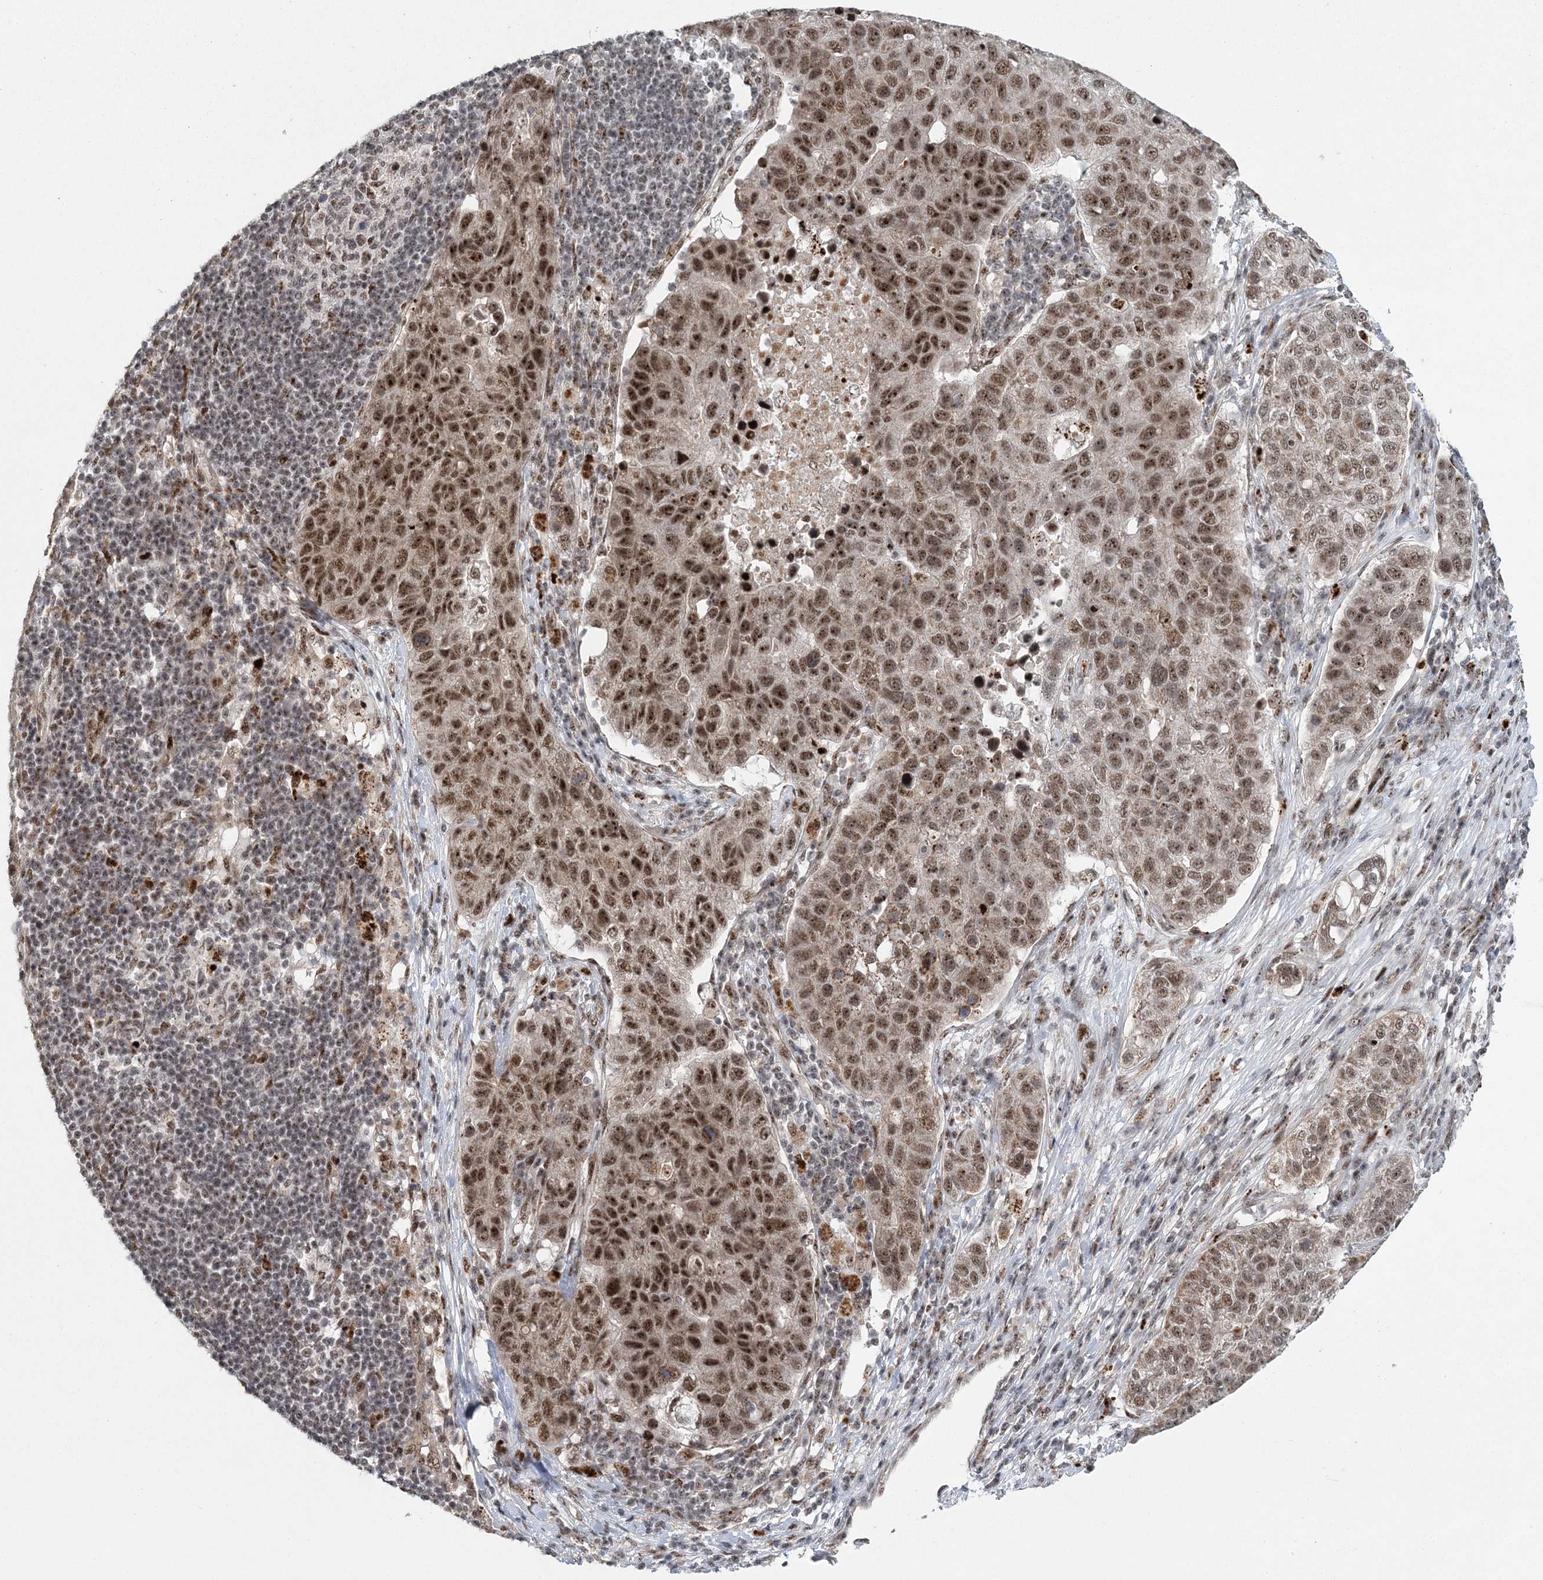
{"staining": {"intensity": "moderate", "quantity": ">75%", "location": "nuclear"}, "tissue": "pancreatic cancer", "cell_type": "Tumor cells", "image_type": "cancer", "snomed": [{"axis": "morphology", "description": "Adenocarcinoma, NOS"}, {"axis": "topography", "description": "Pancreas"}], "caption": "Pancreatic adenocarcinoma stained for a protein exhibits moderate nuclear positivity in tumor cells.", "gene": "CWC22", "patient": {"sex": "female", "age": 61}}